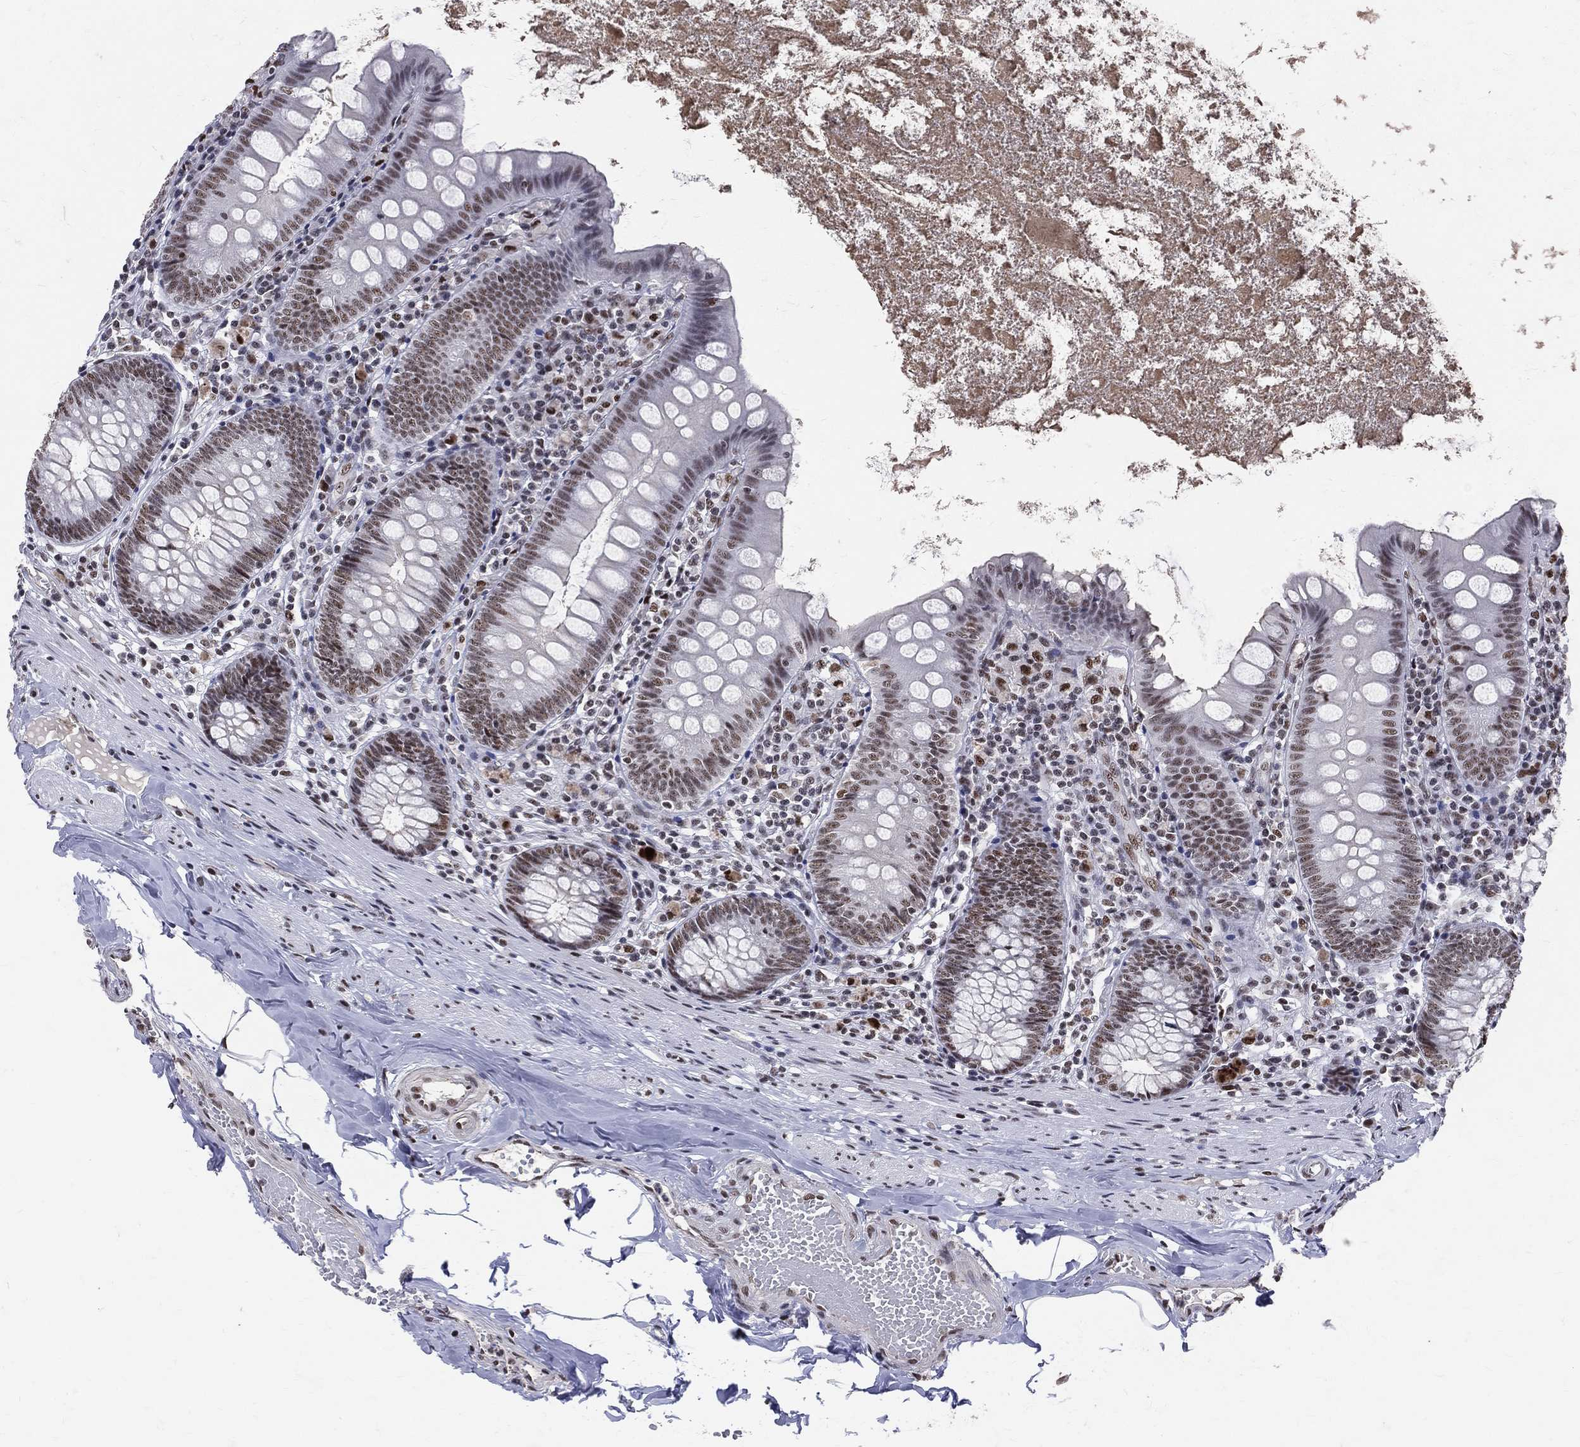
{"staining": {"intensity": "weak", "quantity": "25%-75%", "location": "nuclear"}, "tissue": "appendix", "cell_type": "Glandular cells", "image_type": "normal", "snomed": [{"axis": "morphology", "description": "Normal tissue, NOS"}, {"axis": "topography", "description": "Appendix"}], "caption": "Appendix stained with a brown dye reveals weak nuclear positive expression in approximately 25%-75% of glandular cells.", "gene": "CDK7", "patient": {"sex": "female", "age": 82}}